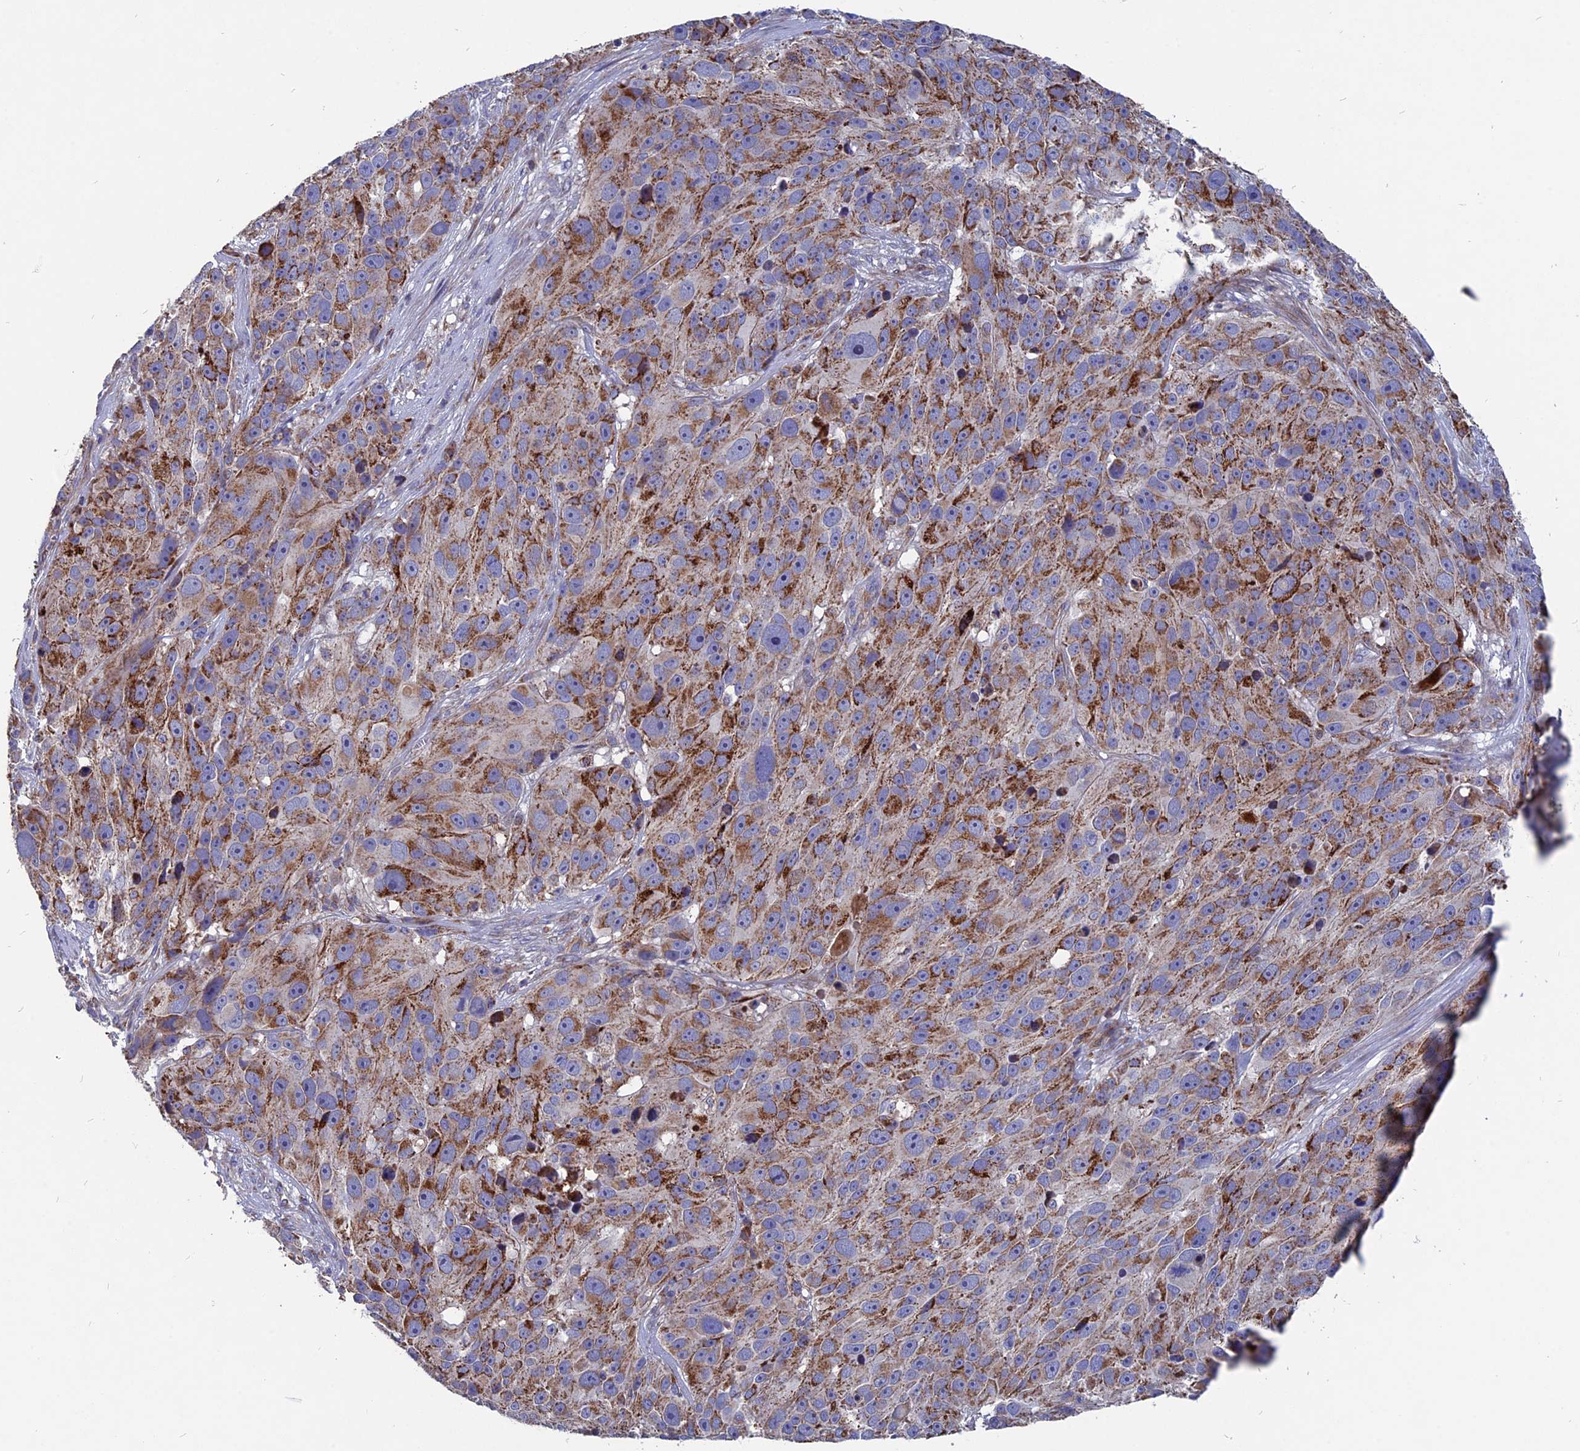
{"staining": {"intensity": "moderate", "quantity": "25%-75%", "location": "cytoplasmic/membranous"}, "tissue": "melanoma", "cell_type": "Tumor cells", "image_type": "cancer", "snomed": [{"axis": "morphology", "description": "Malignant melanoma, NOS"}, {"axis": "topography", "description": "Skin"}], "caption": "Tumor cells display medium levels of moderate cytoplasmic/membranous staining in approximately 25%-75% of cells in human malignant melanoma.", "gene": "TGFA", "patient": {"sex": "male", "age": 84}}